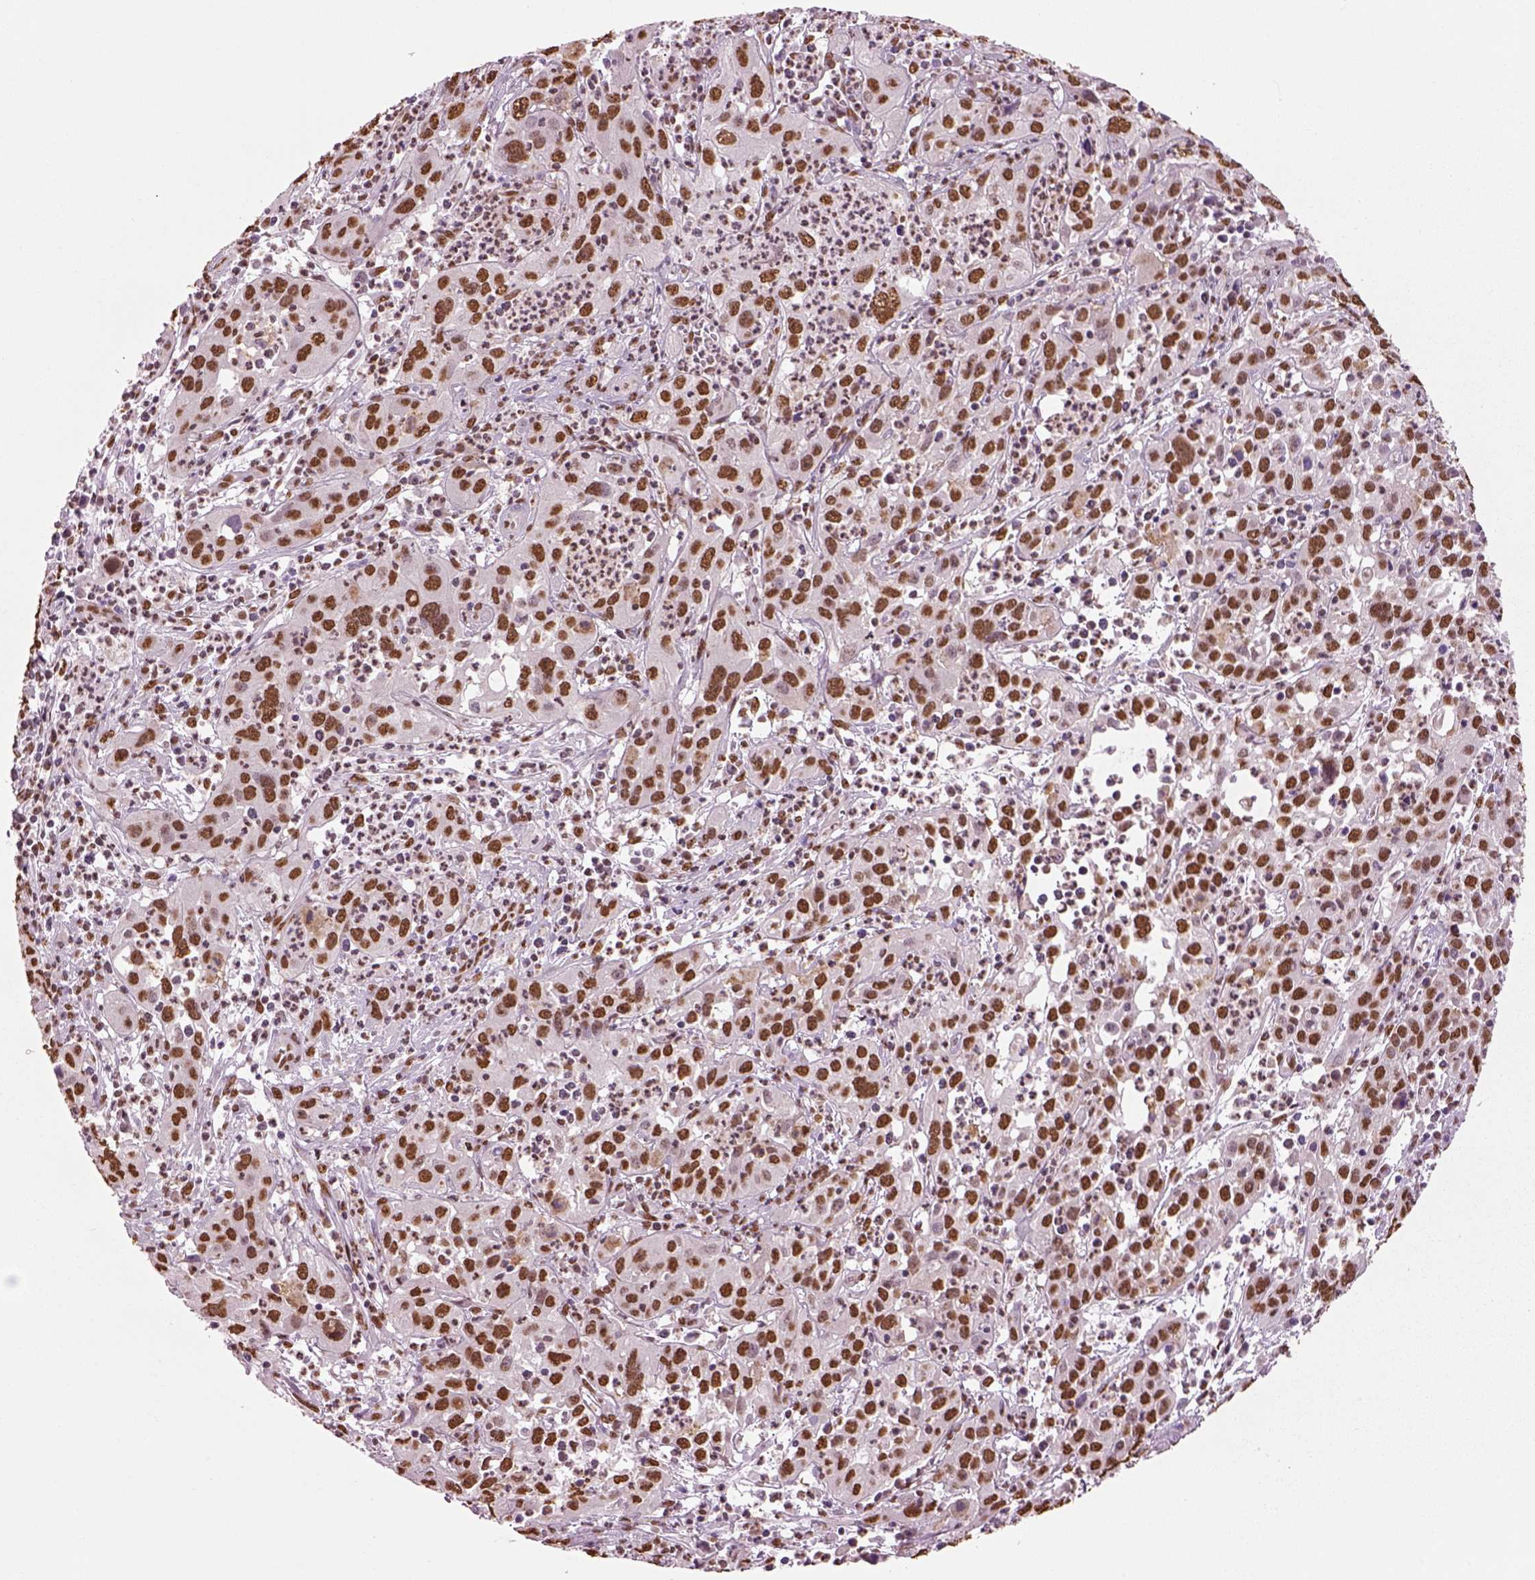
{"staining": {"intensity": "moderate", "quantity": ">75%", "location": "nuclear"}, "tissue": "cervical cancer", "cell_type": "Tumor cells", "image_type": "cancer", "snomed": [{"axis": "morphology", "description": "Squamous cell carcinoma, NOS"}, {"axis": "topography", "description": "Cervix"}], "caption": "There is medium levels of moderate nuclear staining in tumor cells of cervical cancer (squamous cell carcinoma), as demonstrated by immunohistochemical staining (brown color).", "gene": "DDX3X", "patient": {"sex": "female", "age": 32}}